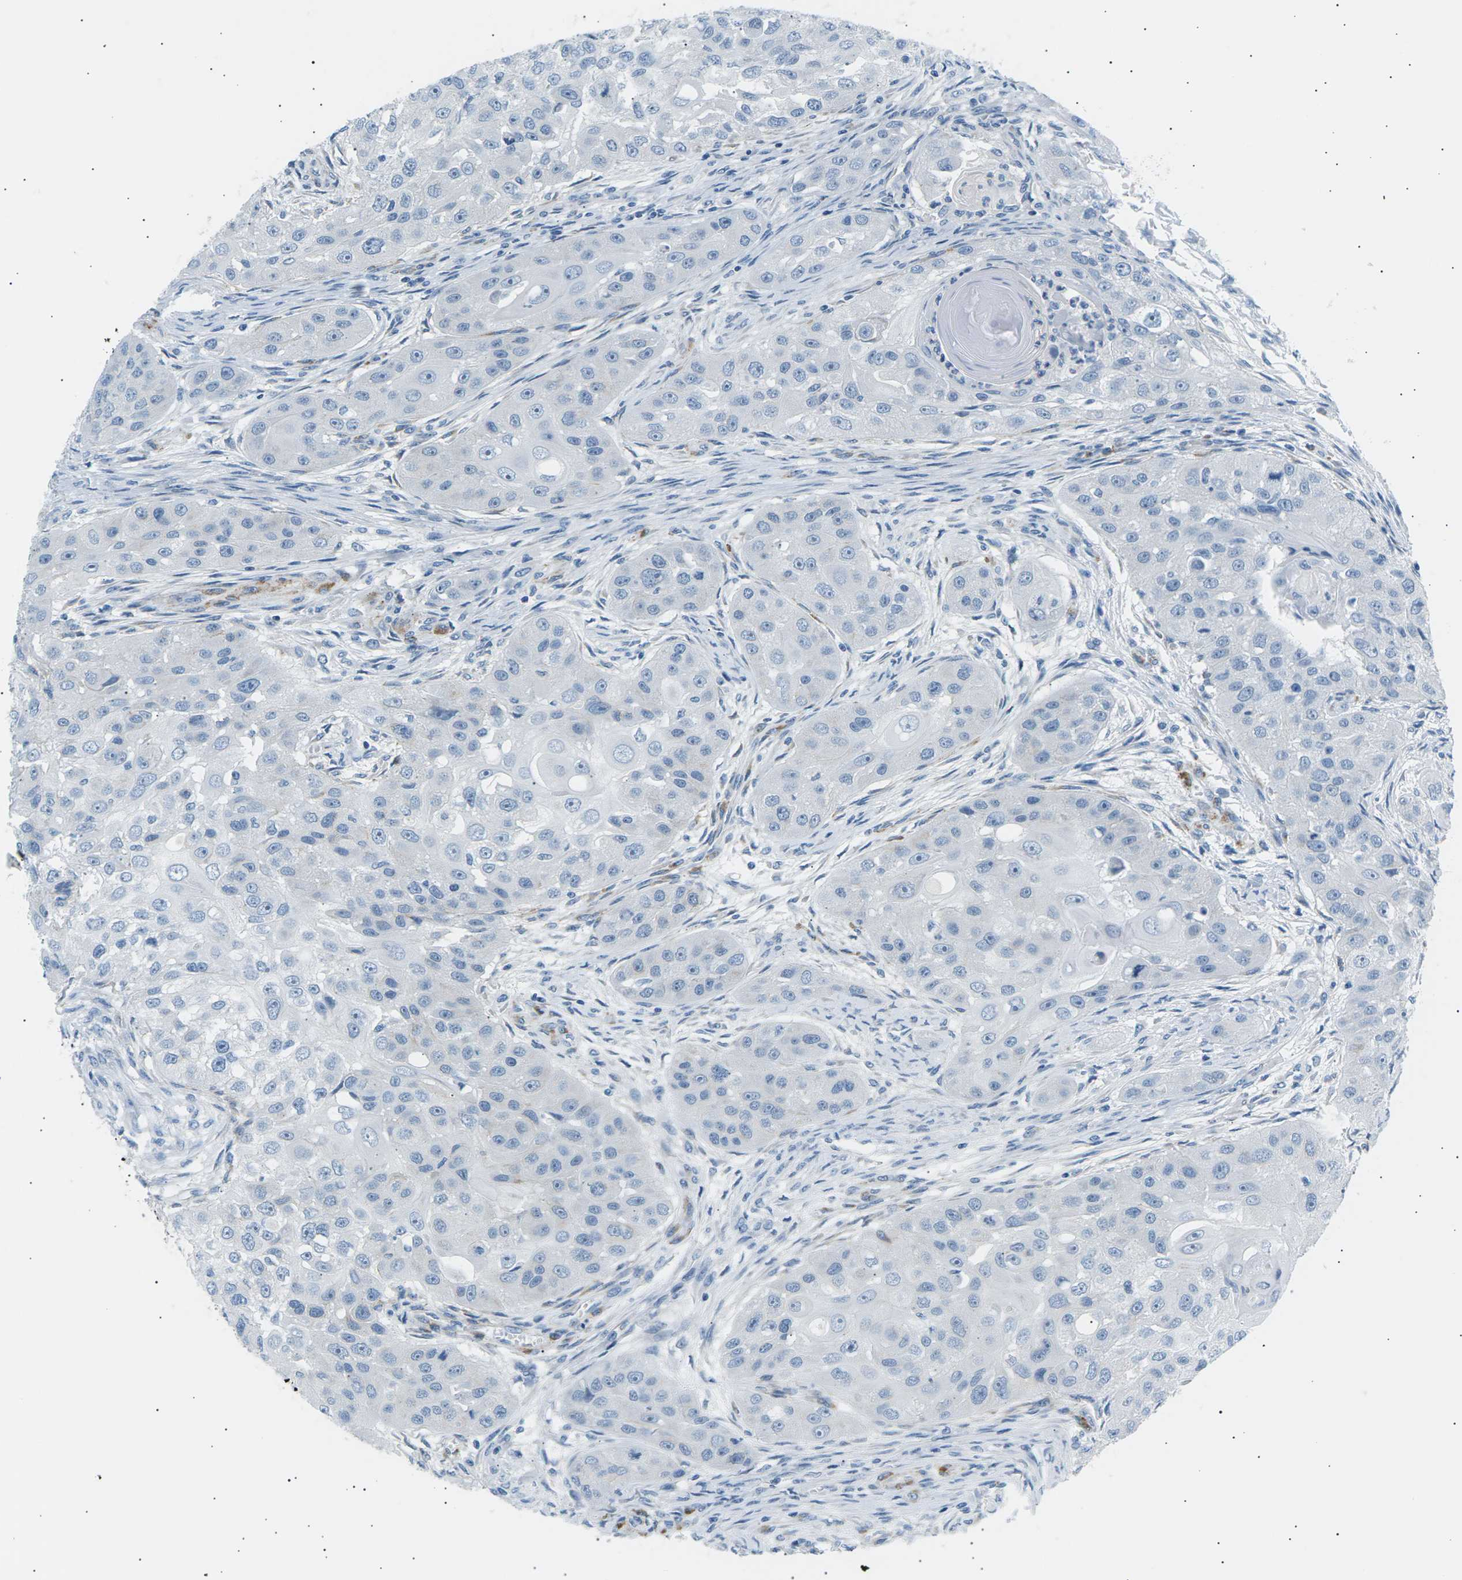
{"staining": {"intensity": "negative", "quantity": "none", "location": "none"}, "tissue": "head and neck cancer", "cell_type": "Tumor cells", "image_type": "cancer", "snomed": [{"axis": "morphology", "description": "Normal tissue, NOS"}, {"axis": "morphology", "description": "Squamous cell carcinoma, NOS"}, {"axis": "topography", "description": "Skeletal muscle"}, {"axis": "topography", "description": "Head-Neck"}], "caption": "High power microscopy photomicrograph of an immunohistochemistry photomicrograph of head and neck cancer (squamous cell carcinoma), revealing no significant positivity in tumor cells.", "gene": "SEPTIN5", "patient": {"sex": "male", "age": 51}}